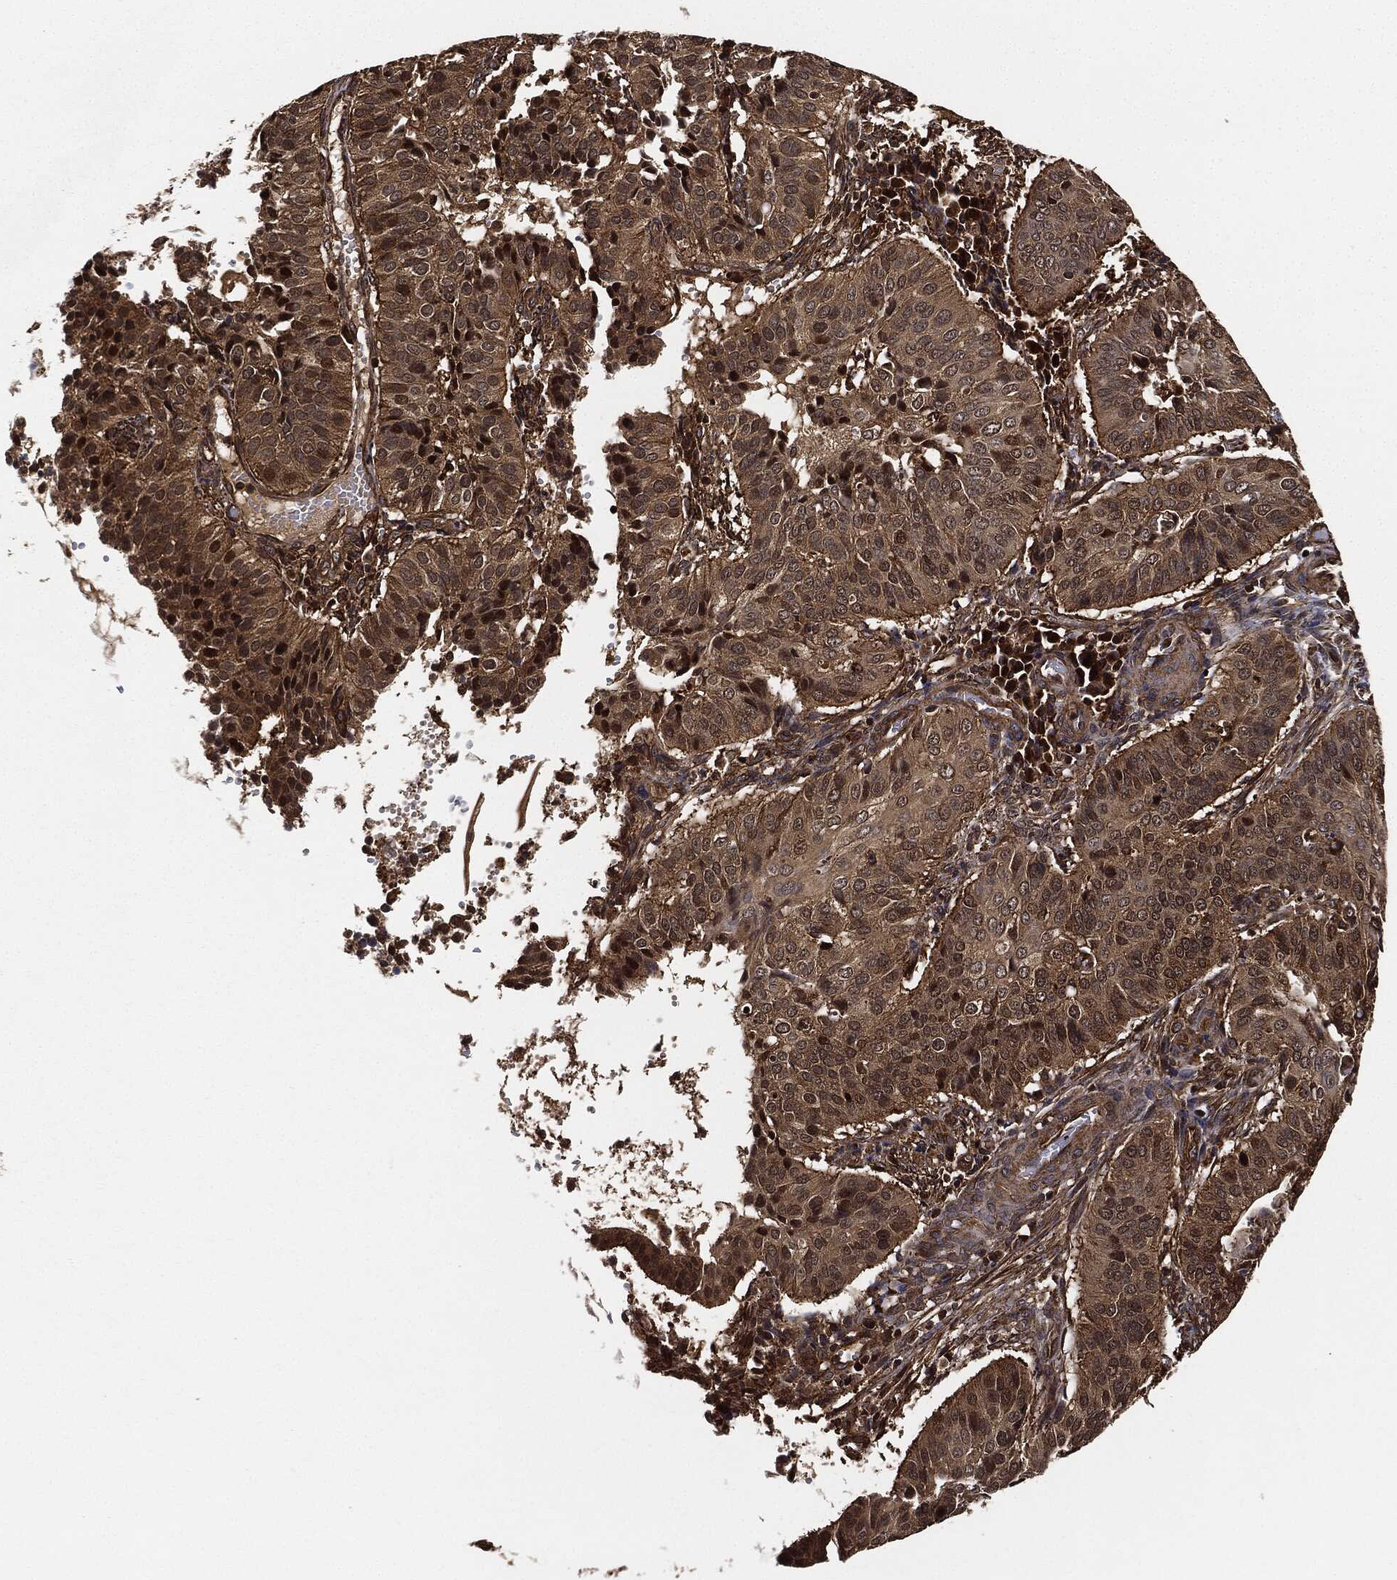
{"staining": {"intensity": "moderate", "quantity": ">75%", "location": "cytoplasmic/membranous"}, "tissue": "cervical cancer", "cell_type": "Tumor cells", "image_type": "cancer", "snomed": [{"axis": "morphology", "description": "Normal tissue, NOS"}, {"axis": "morphology", "description": "Squamous cell carcinoma, NOS"}, {"axis": "topography", "description": "Cervix"}], "caption": "Immunohistochemistry (IHC) (DAB) staining of cervical cancer reveals moderate cytoplasmic/membranous protein expression in about >75% of tumor cells.", "gene": "CEP290", "patient": {"sex": "female", "age": 39}}